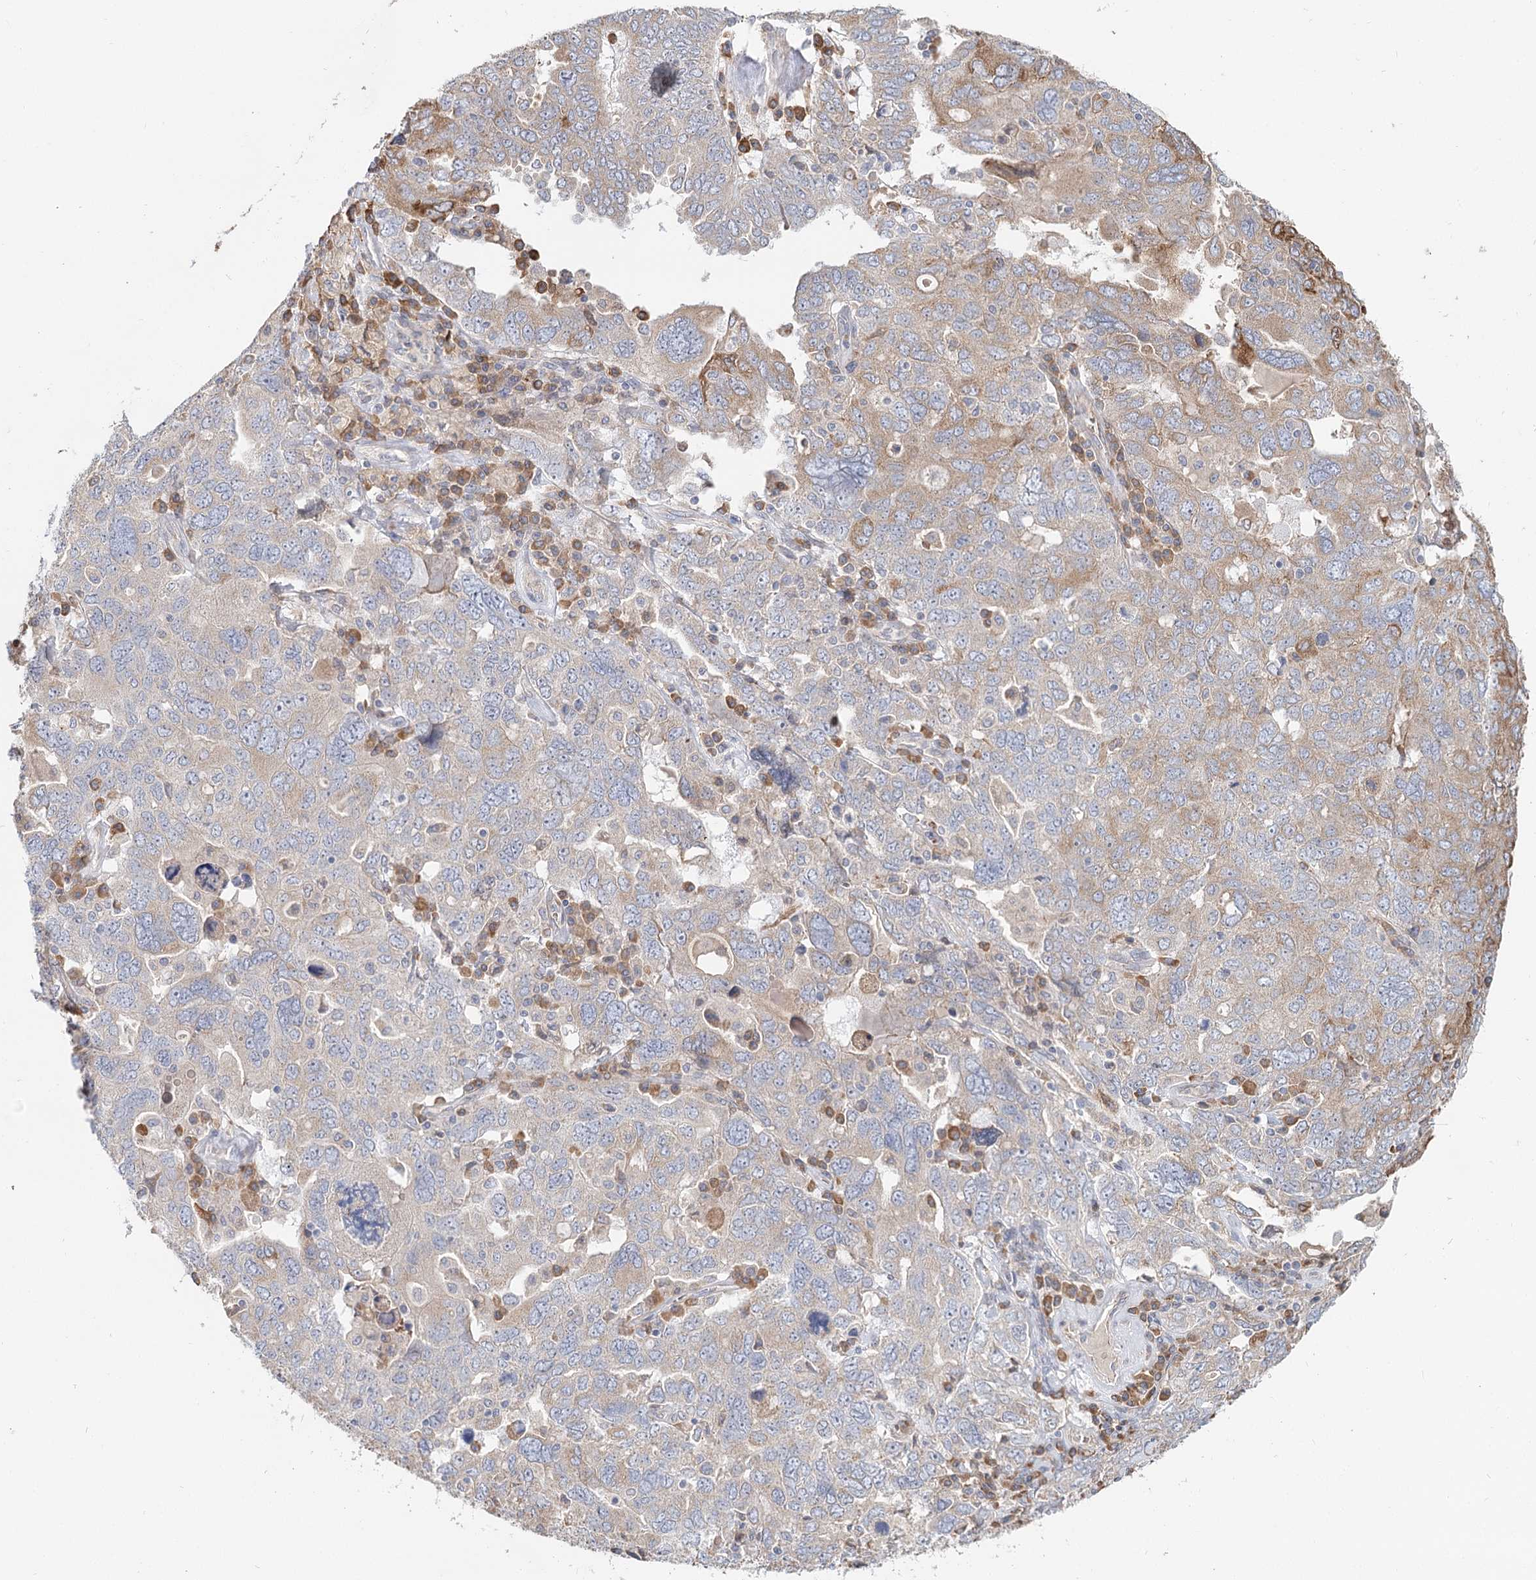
{"staining": {"intensity": "weak", "quantity": "<25%", "location": "cytoplasmic/membranous"}, "tissue": "ovarian cancer", "cell_type": "Tumor cells", "image_type": "cancer", "snomed": [{"axis": "morphology", "description": "Carcinoma, endometroid"}, {"axis": "topography", "description": "Ovary"}], "caption": "A high-resolution photomicrograph shows immunohistochemistry staining of ovarian endometroid carcinoma, which reveals no significant staining in tumor cells.", "gene": "ANKRD16", "patient": {"sex": "female", "age": 62}}